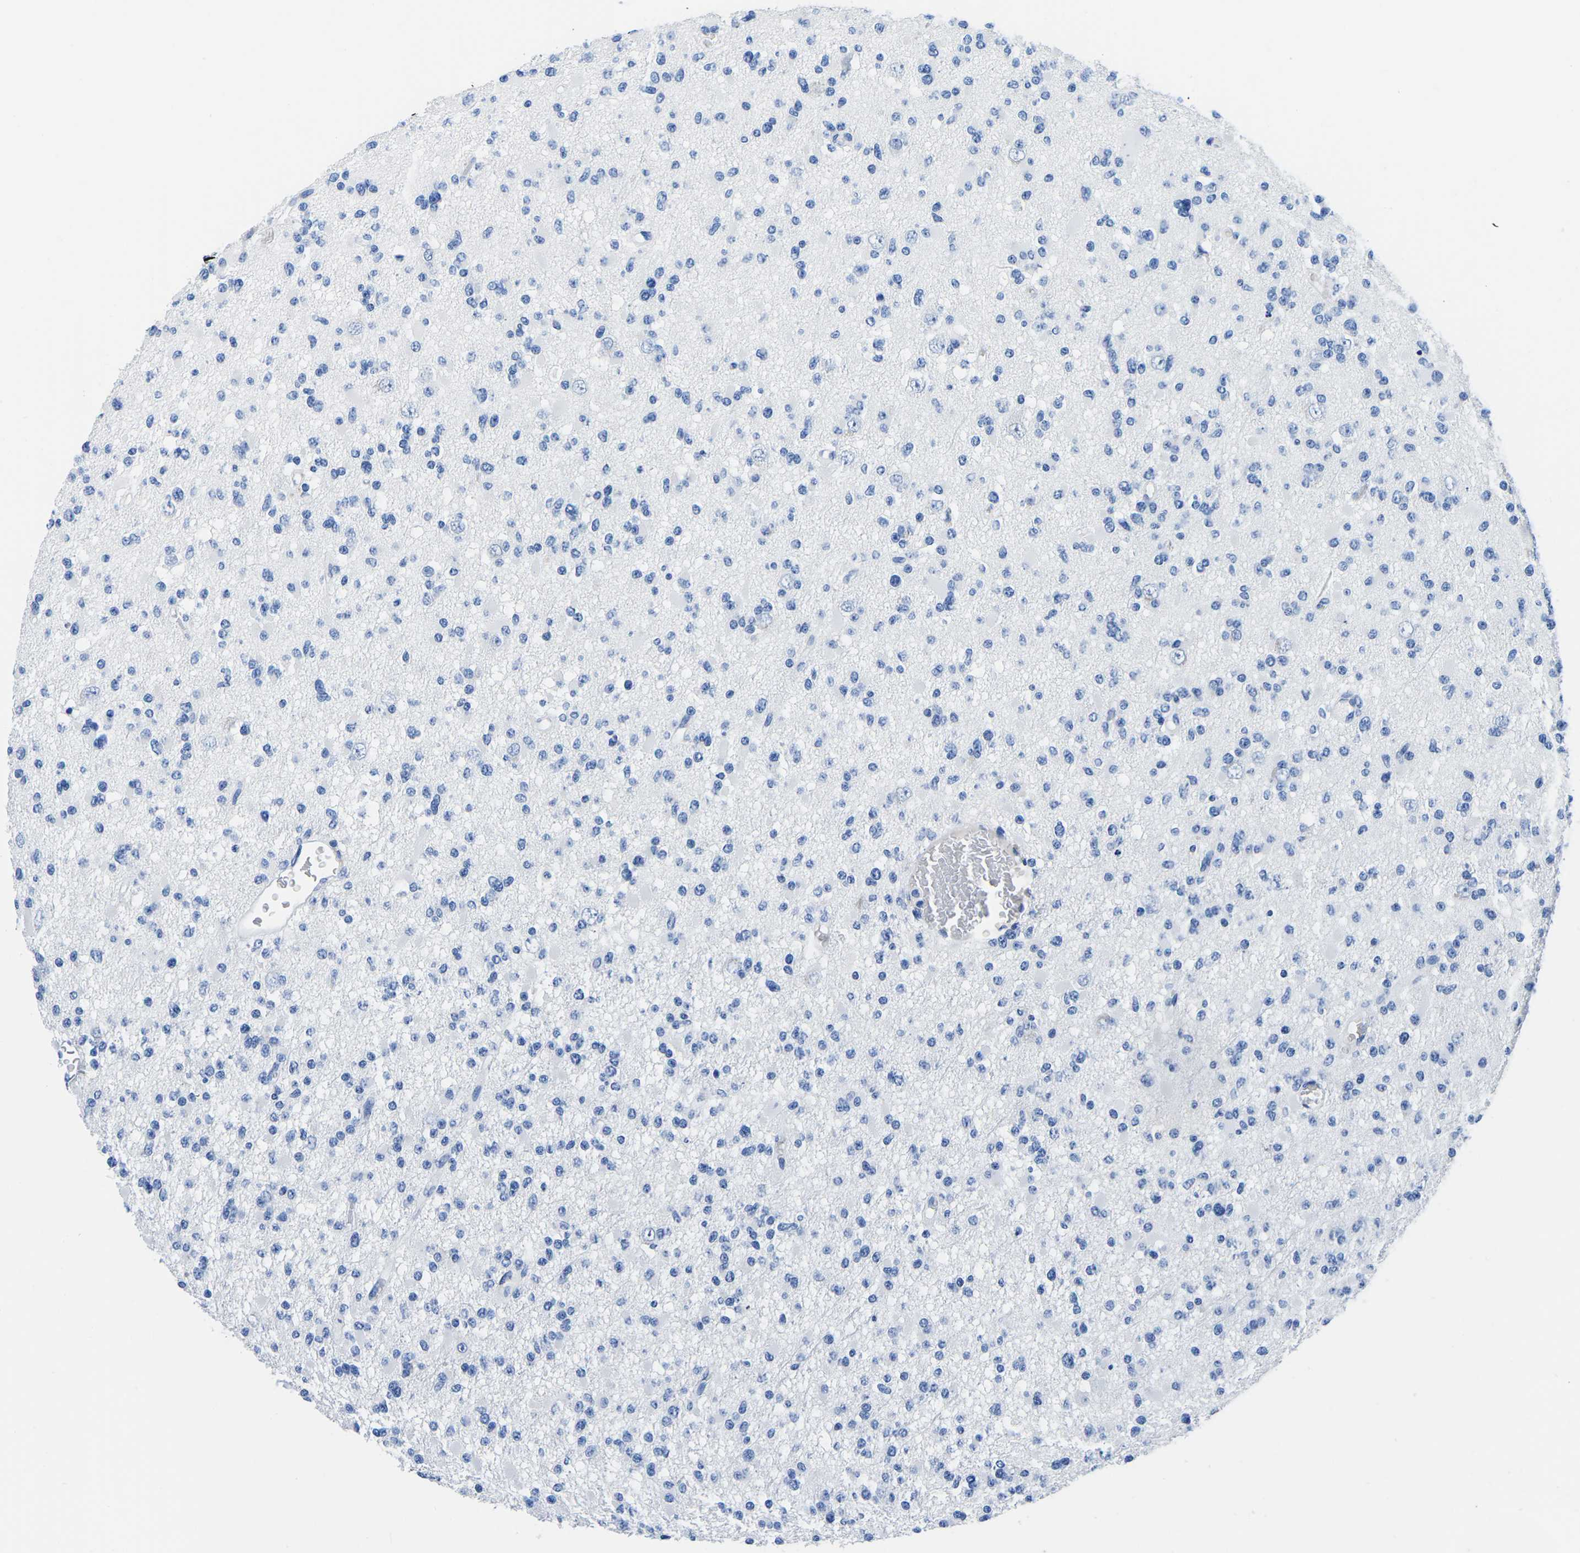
{"staining": {"intensity": "negative", "quantity": "none", "location": "none"}, "tissue": "glioma", "cell_type": "Tumor cells", "image_type": "cancer", "snomed": [{"axis": "morphology", "description": "Glioma, malignant, Low grade"}, {"axis": "topography", "description": "Brain"}], "caption": "Low-grade glioma (malignant) stained for a protein using immunohistochemistry reveals no positivity tumor cells.", "gene": "CYP1A2", "patient": {"sex": "female", "age": 22}}